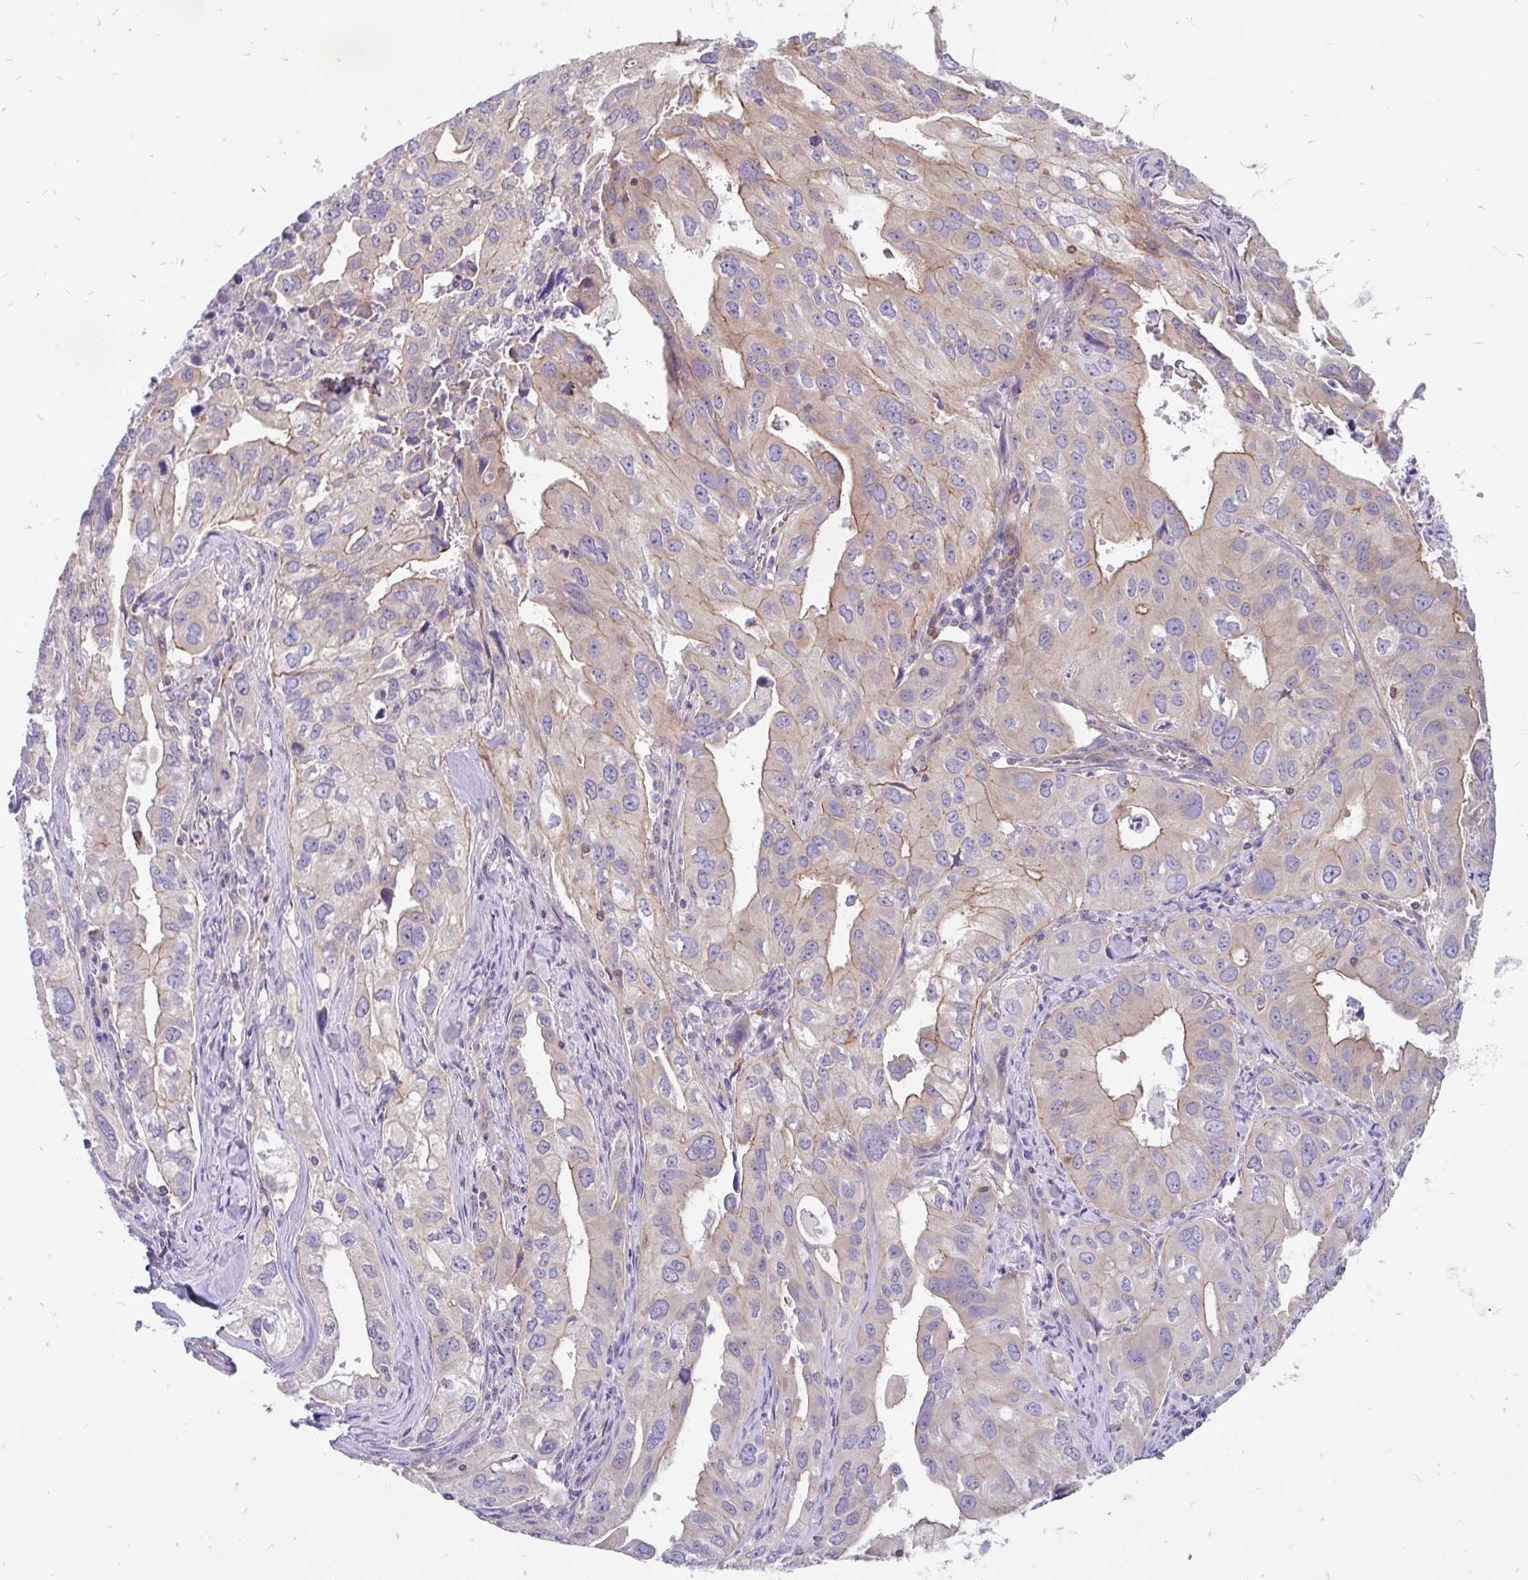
{"staining": {"intensity": "moderate", "quantity": "<25%", "location": "cytoplasmic/membranous"}, "tissue": "lung cancer", "cell_type": "Tumor cells", "image_type": "cancer", "snomed": [{"axis": "morphology", "description": "Adenocarcinoma, NOS"}, {"axis": "topography", "description": "Lung"}], "caption": "Lung cancer stained for a protein demonstrates moderate cytoplasmic/membranous positivity in tumor cells. The protein is shown in brown color, while the nuclei are stained blue.", "gene": "LRRC26", "patient": {"sex": "male", "age": 48}}